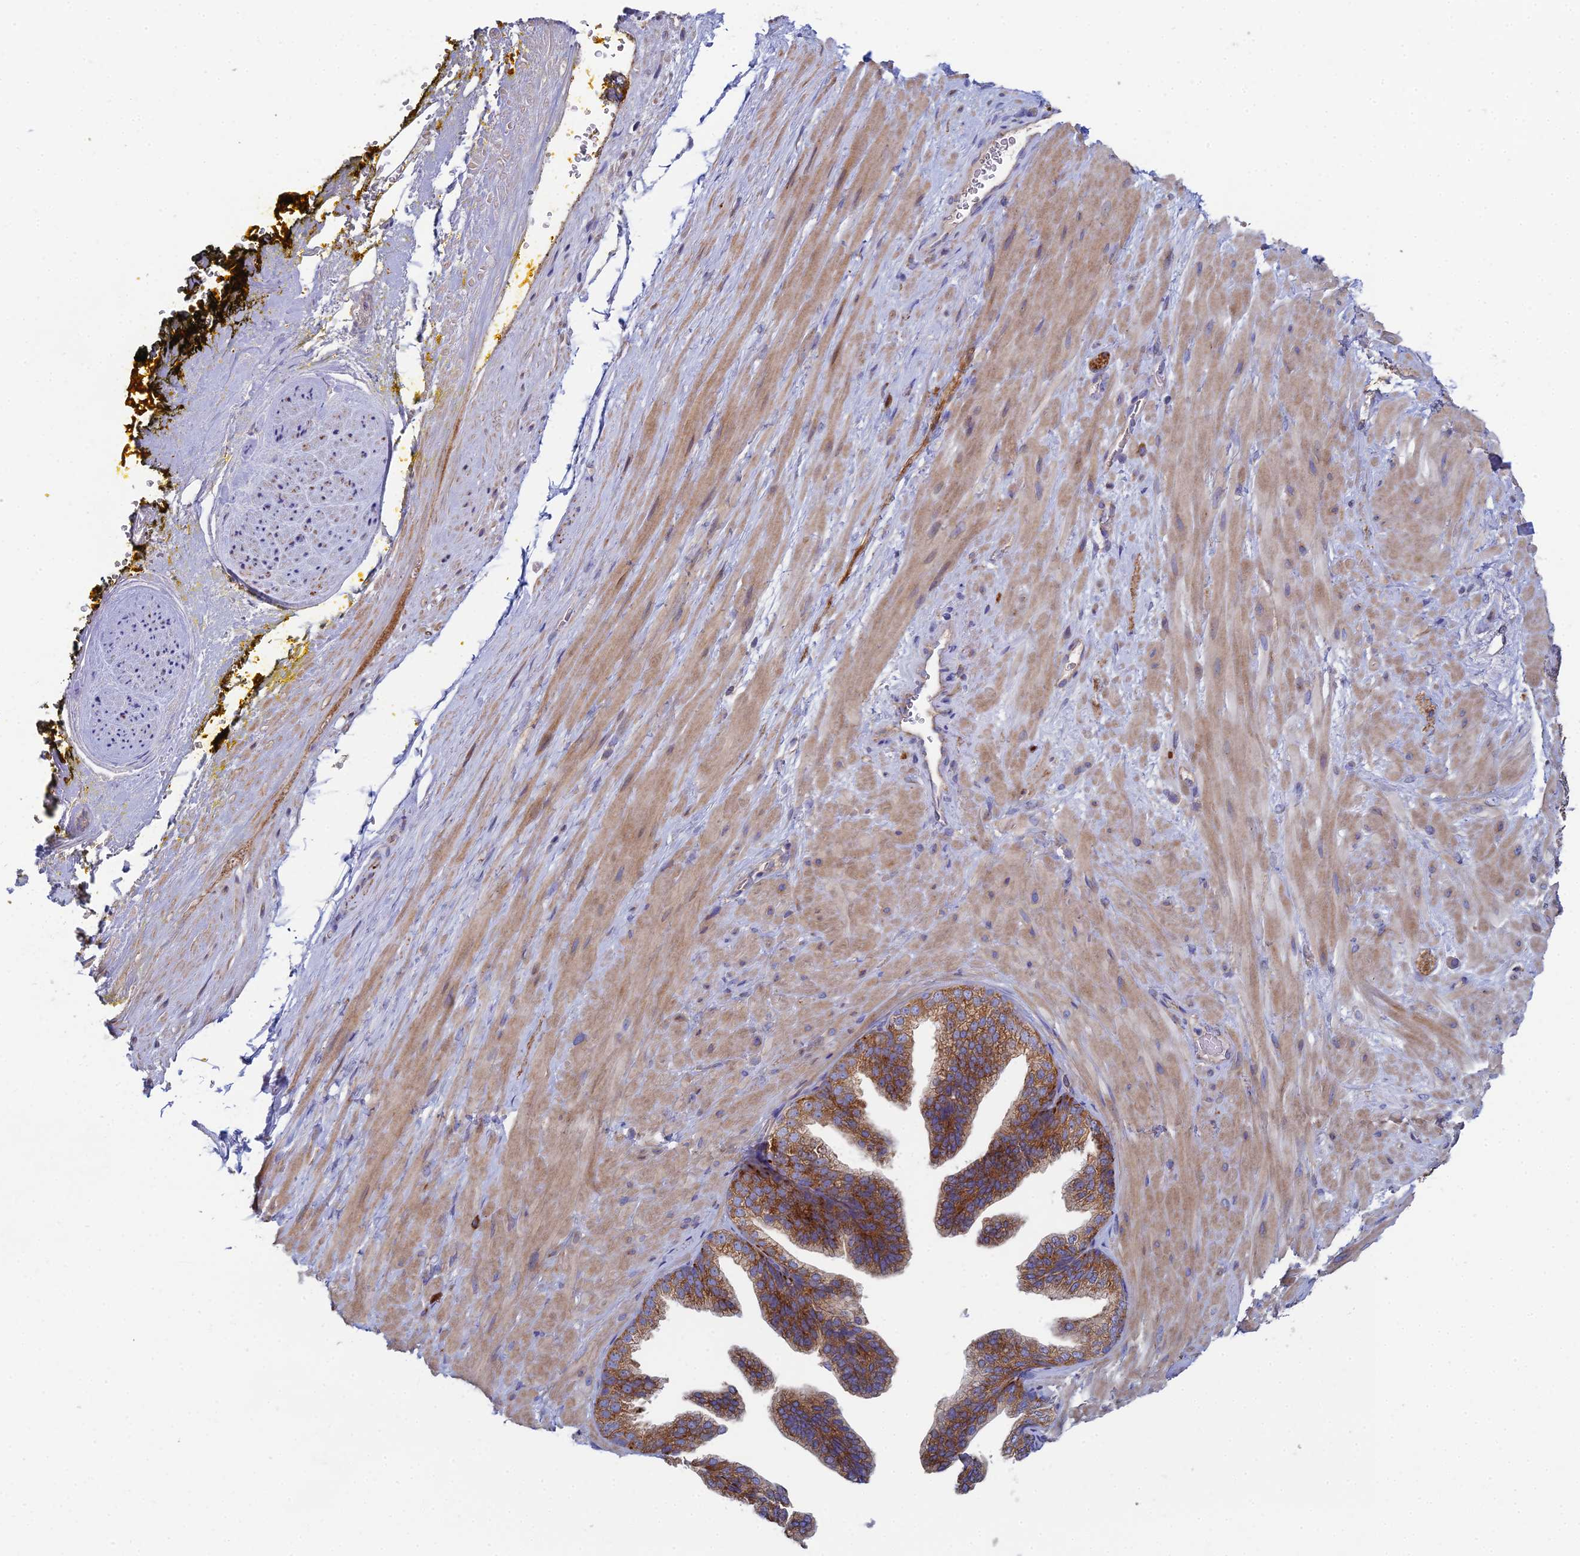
{"staining": {"intensity": "moderate", "quantity": "25%-75%", "location": "nuclear"}, "tissue": "adipose tissue", "cell_type": "Adipocytes", "image_type": "normal", "snomed": [{"axis": "morphology", "description": "Normal tissue, NOS"}, {"axis": "morphology", "description": "Adenocarcinoma, Low grade"}, {"axis": "topography", "description": "Prostate"}, {"axis": "topography", "description": "Peripheral nerve tissue"}], "caption": "Protein analysis of unremarkable adipose tissue displays moderate nuclear positivity in about 25%-75% of adipocytes.", "gene": "CLCN3", "patient": {"sex": "male", "age": 63}}